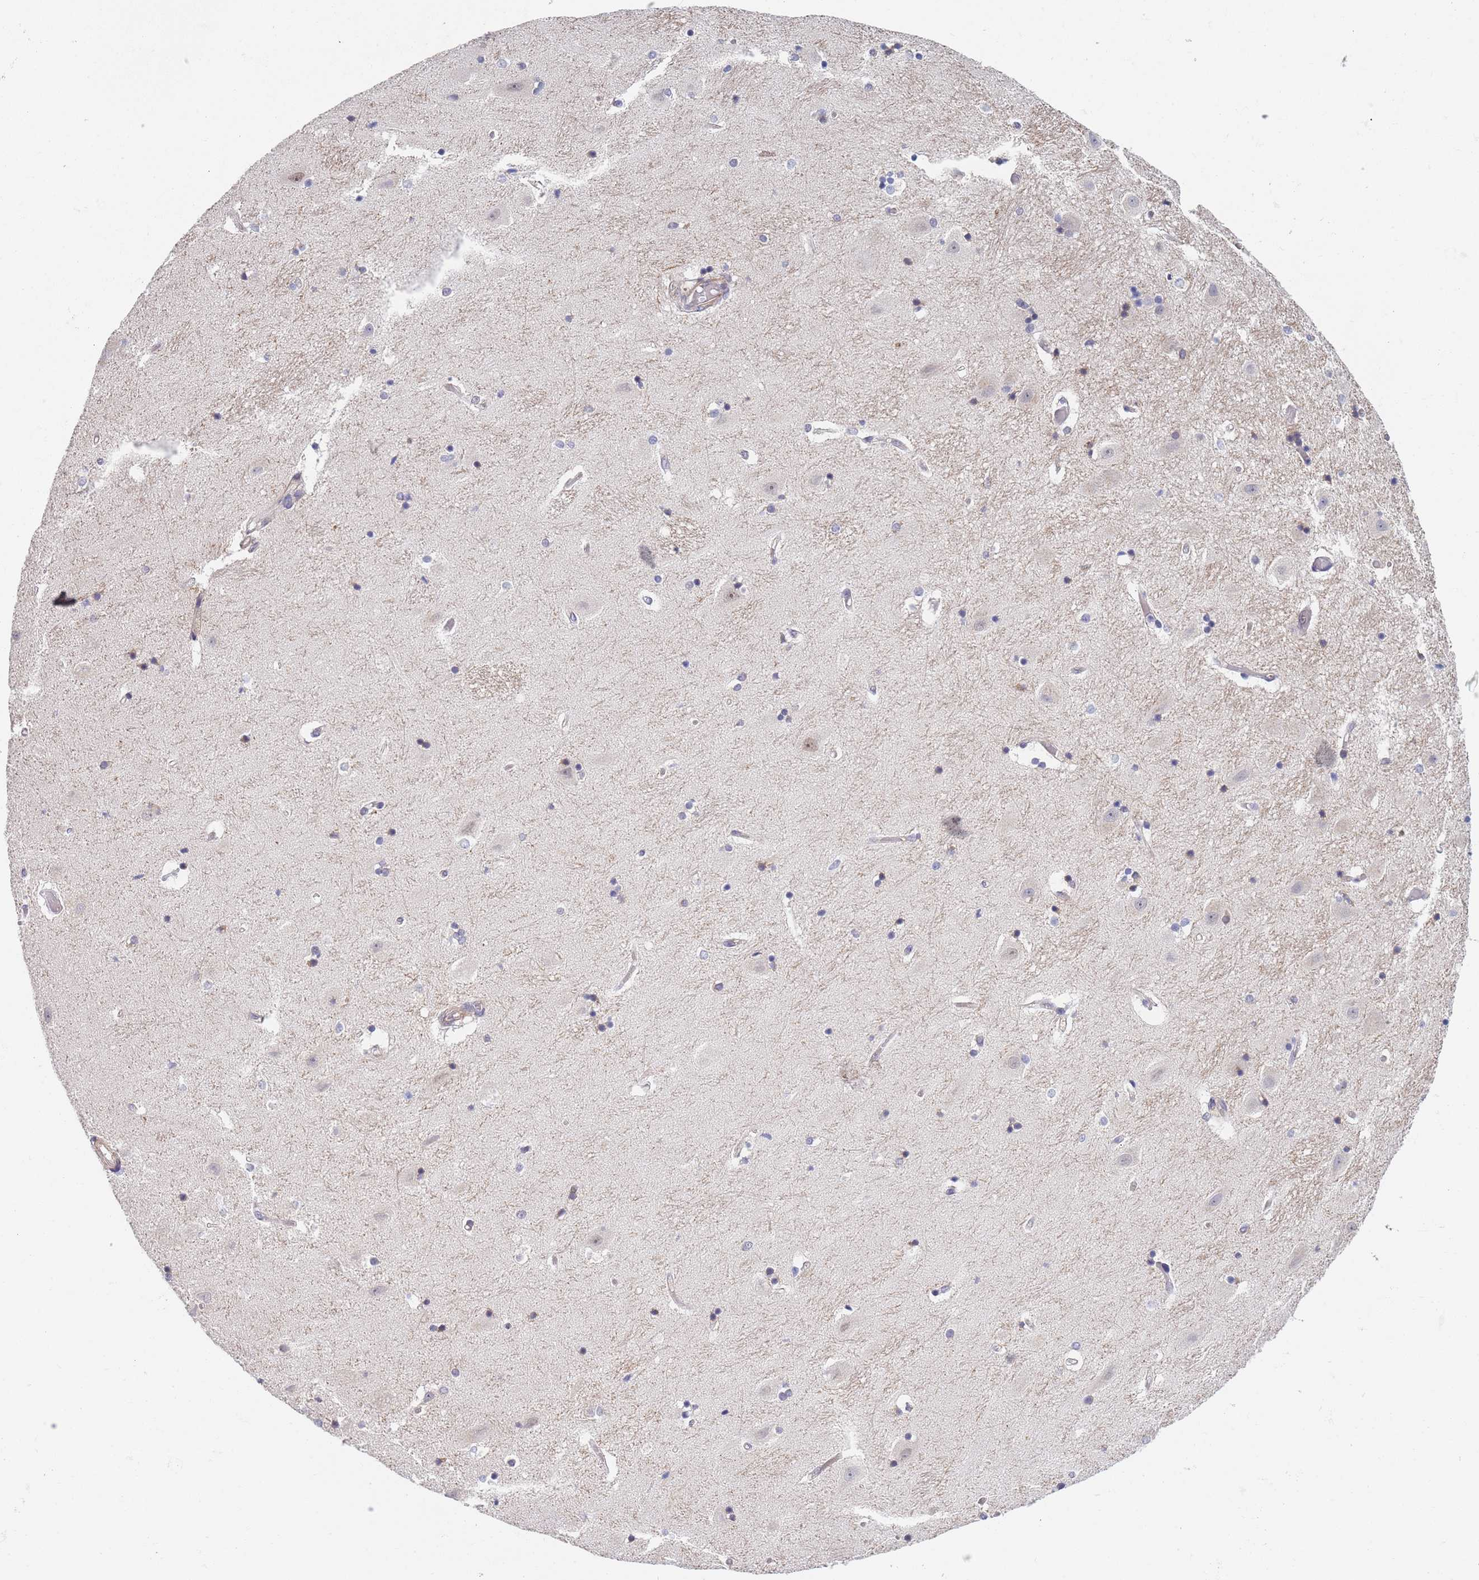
{"staining": {"intensity": "negative", "quantity": "none", "location": "none"}, "tissue": "hippocampus", "cell_type": "Glial cells", "image_type": "normal", "snomed": [{"axis": "morphology", "description": "Normal tissue, NOS"}, {"axis": "topography", "description": "Hippocampus"}], "caption": "Immunohistochemistry of unremarkable human hippocampus exhibits no positivity in glial cells. (DAB immunohistochemistry (IHC), high magnification).", "gene": "B4GALT4", "patient": {"sex": "female", "age": 52}}